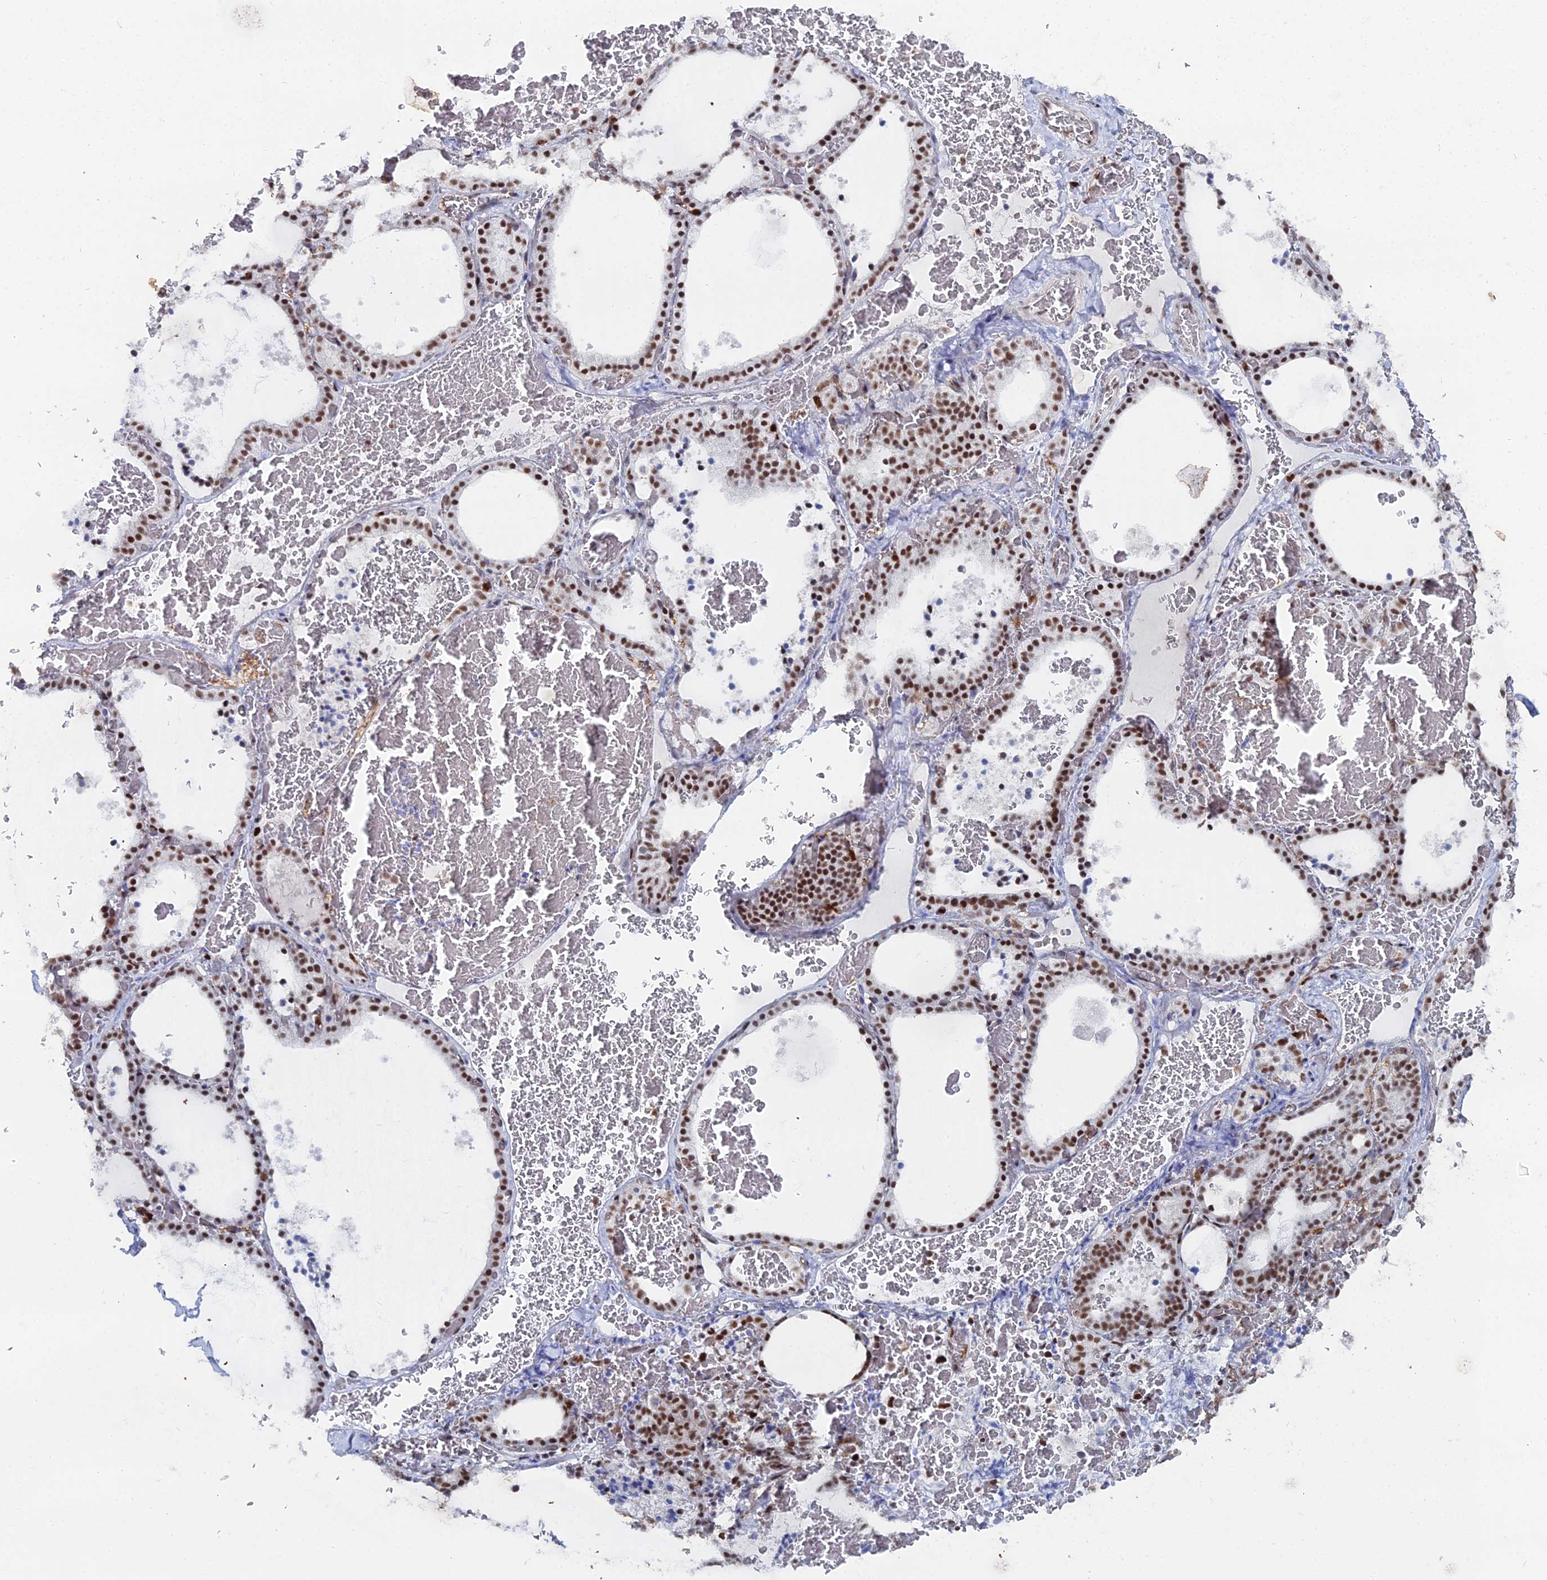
{"staining": {"intensity": "moderate", "quantity": ">75%", "location": "nuclear"}, "tissue": "thyroid gland", "cell_type": "Glandular cells", "image_type": "normal", "snomed": [{"axis": "morphology", "description": "Normal tissue, NOS"}, {"axis": "topography", "description": "Thyroid gland"}], "caption": "This is a photomicrograph of immunohistochemistry staining of benign thyroid gland, which shows moderate staining in the nuclear of glandular cells.", "gene": "GSC2", "patient": {"sex": "female", "age": 39}}